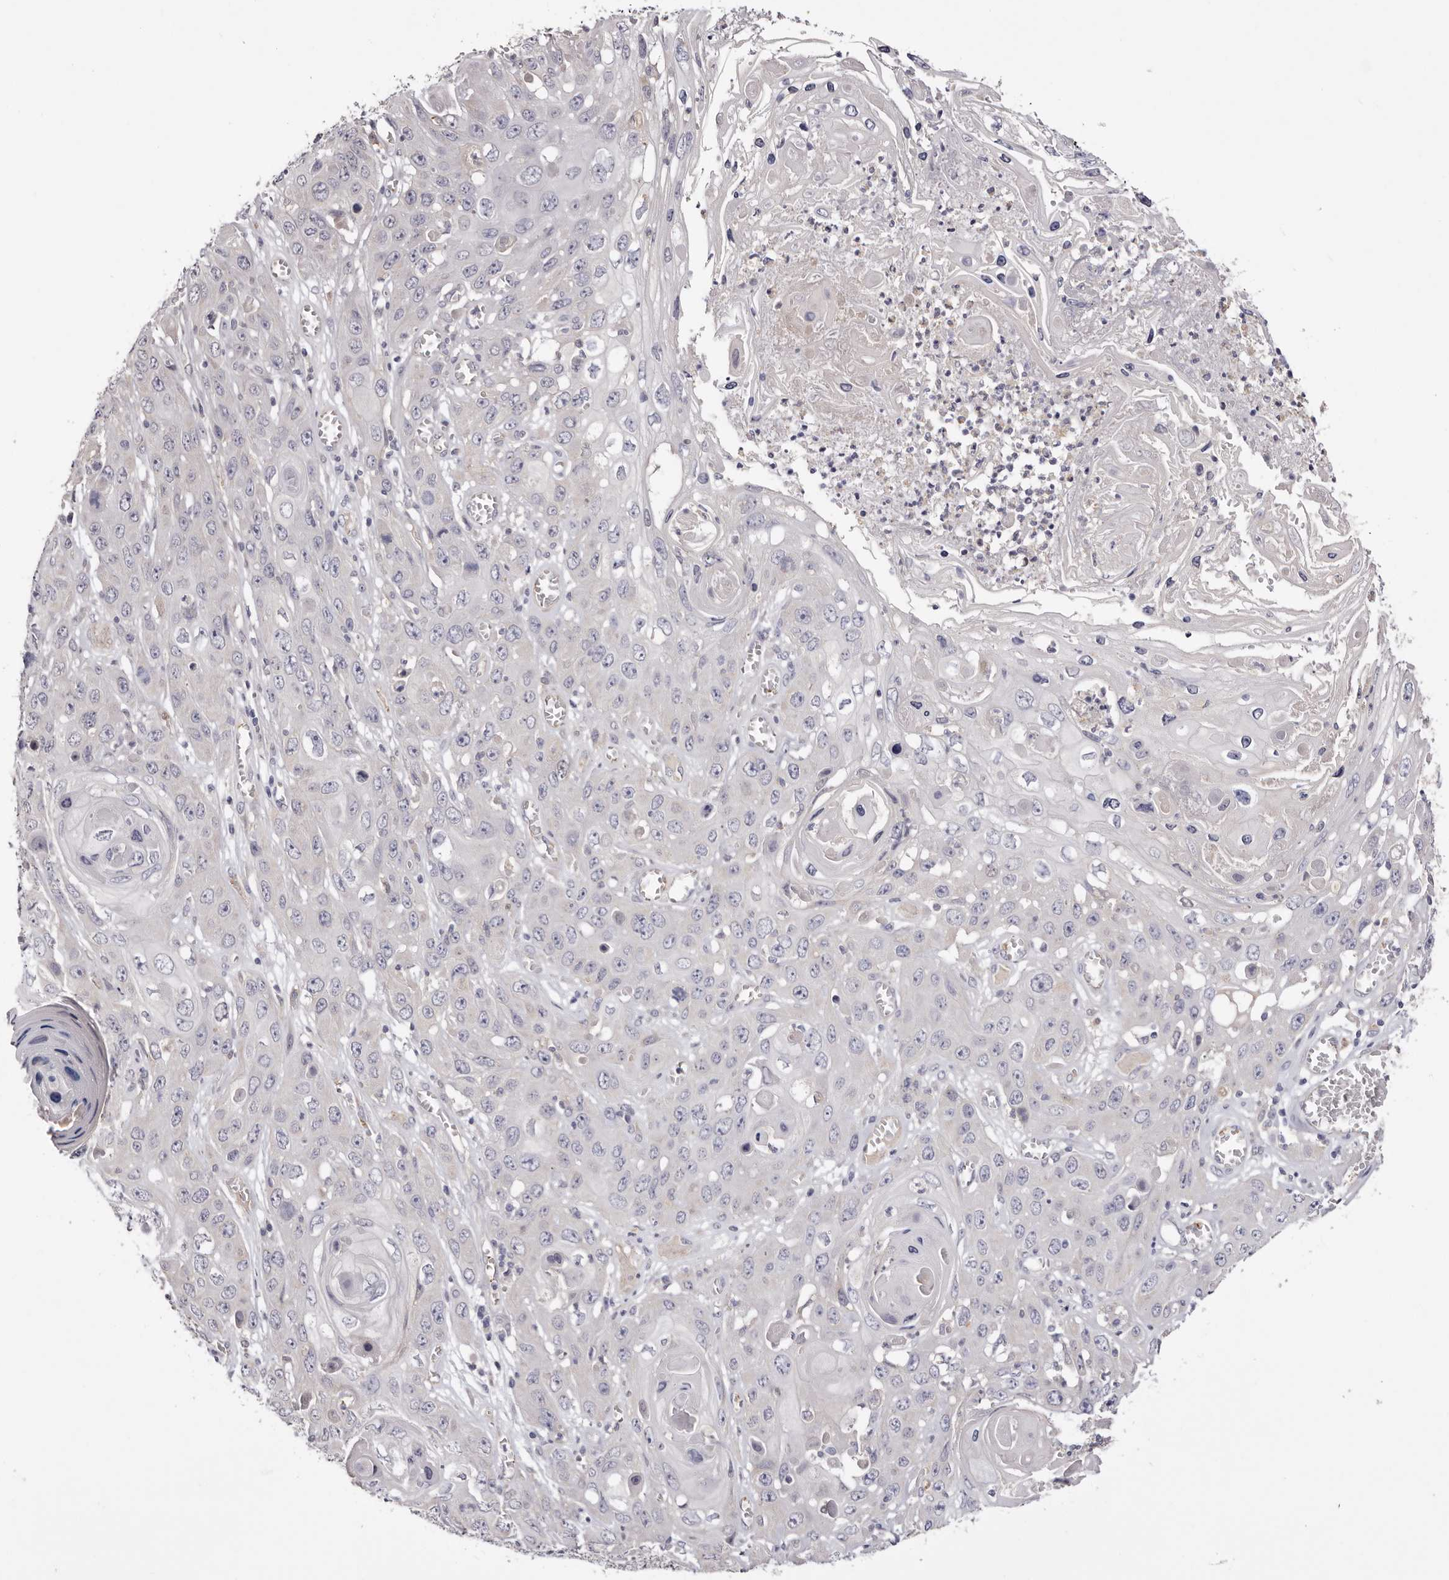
{"staining": {"intensity": "negative", "quantity": "none", "location": "none"}, "tissue": "skin cancer", "cell_type": "Tumor cells", "image_type": "cancer", "snomed": [{"axis": "morphology", "description": "Squamous cell carcinoma, NOS"}, {"axis": "topography", "description": "Skin"}], "caption": "Micrograph shows no significant protein positivity in tumor cells of skin squamous cell carcinoma.", "gene": "LMLN", "patient": {"sex": "male", "age": 55}}